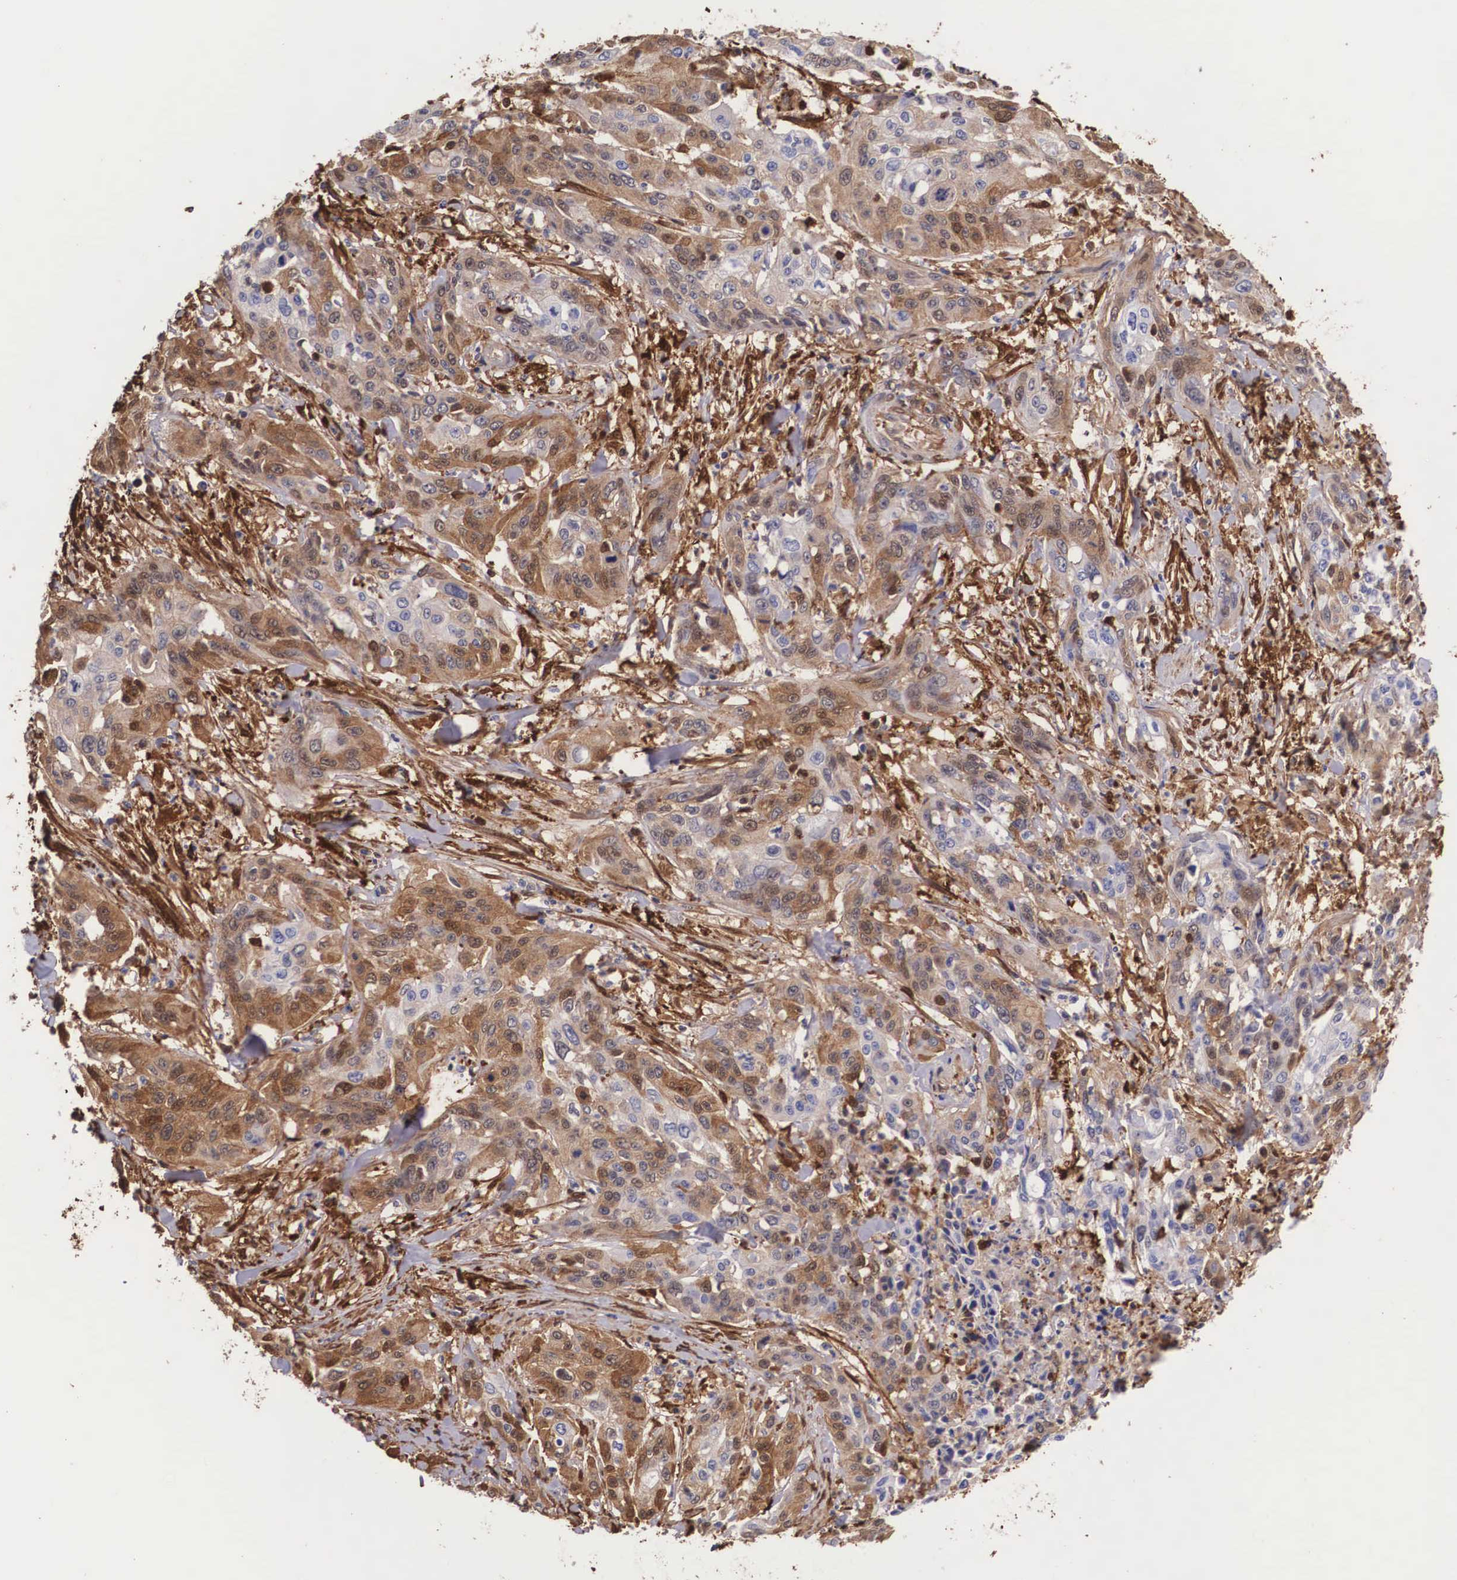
{"staining": {"intensity": "moderate", "quantity": "25%-75%", "location": "cytoplasmic/membranous"}, "tissue": "cervical cancer", "cell_type": "Tumor cells", "image_type": "cancer", "snomed": [{"axis": "morphology", "description": "Squamous cell carcinoma, NOS"}, {"axis": "topography", "description": "Cervix"}], "caption": "High-magnification brightfield microscopy of cervical squamous cell carcinoma stained with DAB (brown) and counterstained with hematoxylin (blue). tumor cells exhibit moderate cytoplasmic/membranous positivity is present in approximately25%-75% of cells.", "gene": "LGALS1", "patient": {"sex": "female", "age": 41}}